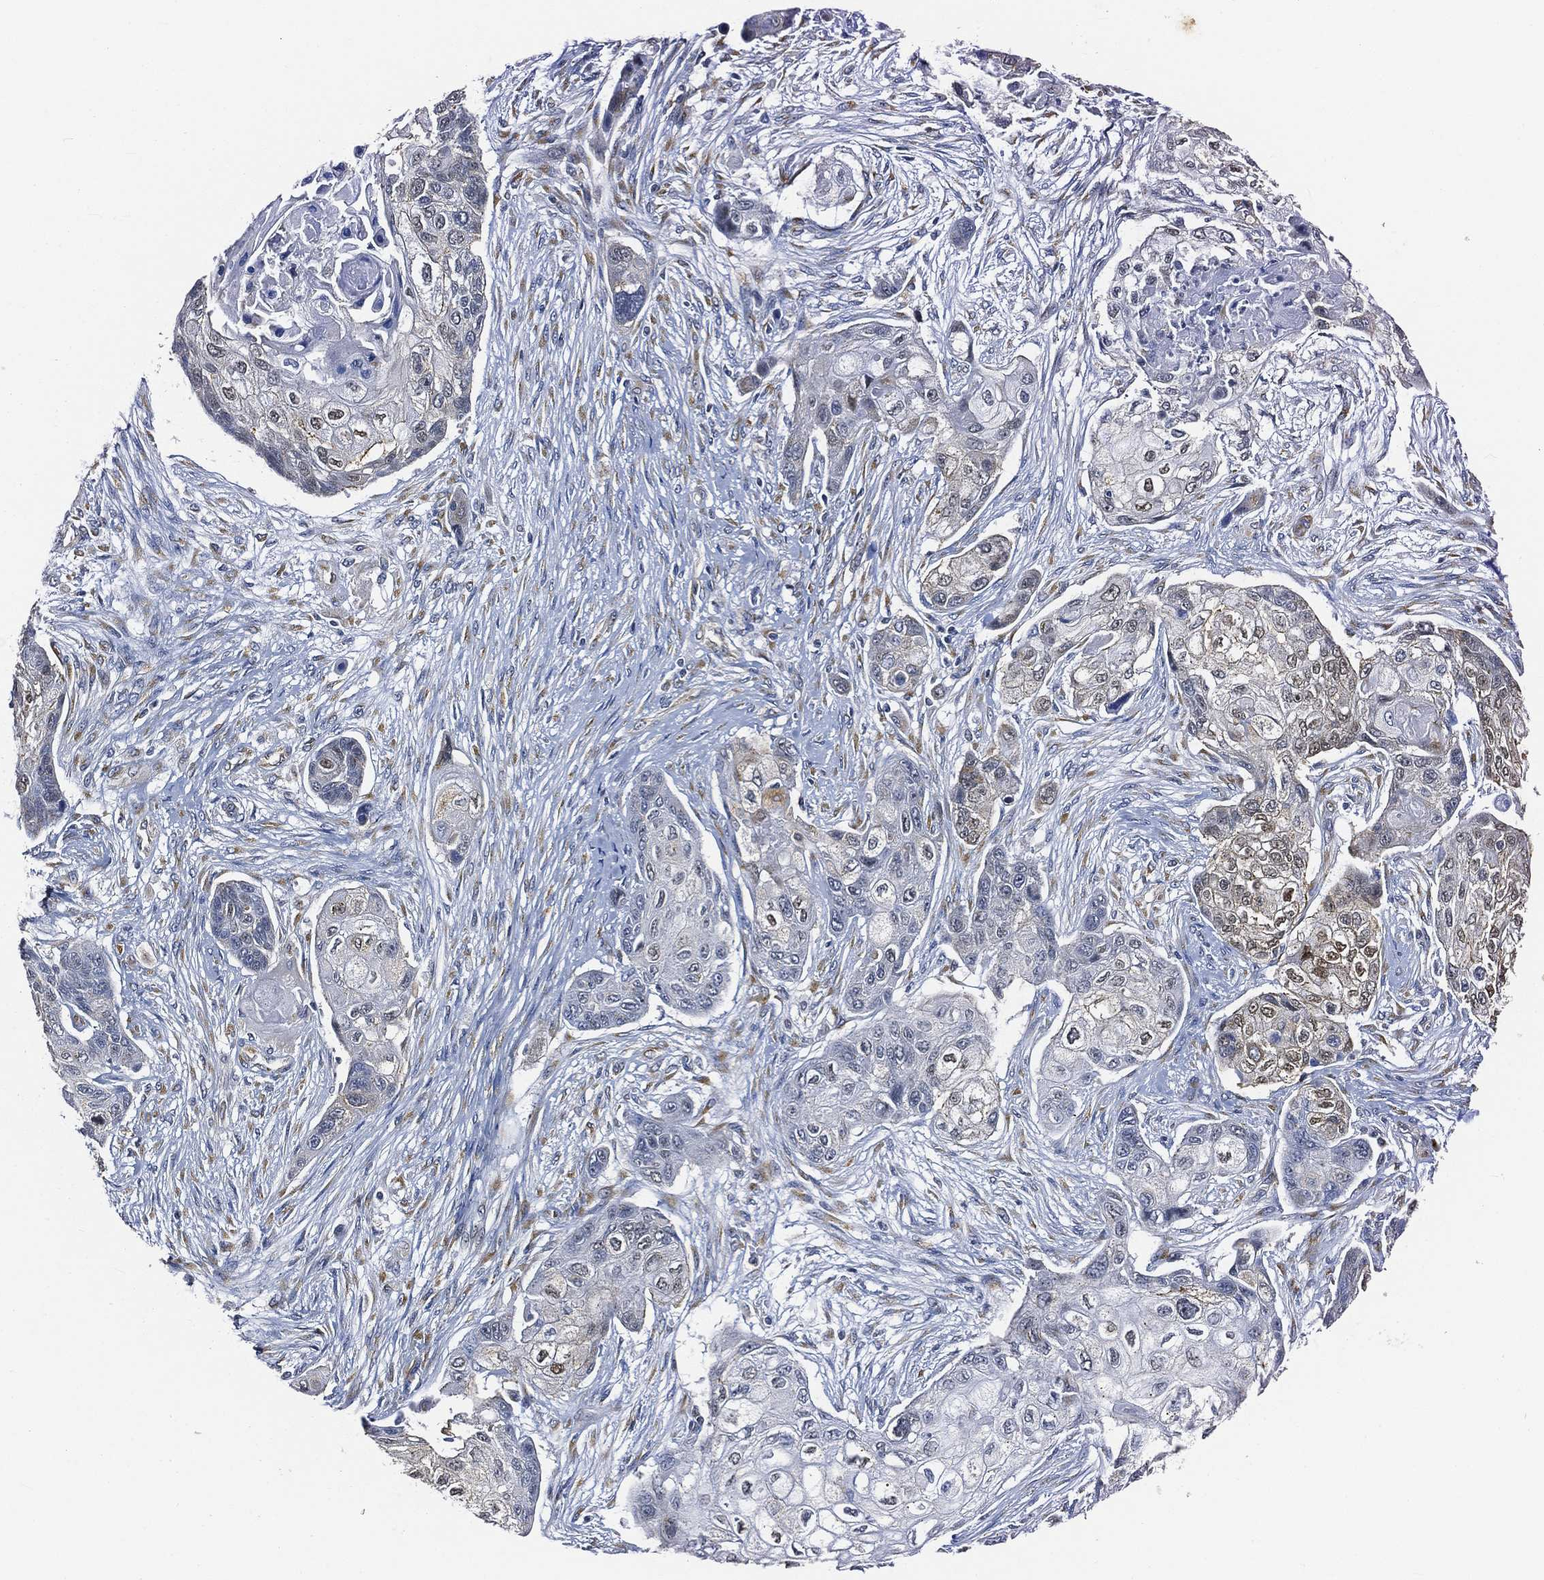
{"staining": {"intensity": "weak", "quantity": "<25%", "location": "nuclear"}, "tissue": "lung cancer", "cell_type": "Tumor cells", "image_type": "cancer", "snomed": [{"axis": "morphology", "description": "Squamous cell carcinoma, NOS"}, {"axis": "topography", "description": "Lung"}], "caption": "DAB (3,3'-diaminobenzidine) immunohistochemical staining of human lung cancer shows no significant positivity in tumor cells.", "gene": "TICAM1", "patient": {"sex": "male", "age": 69}}